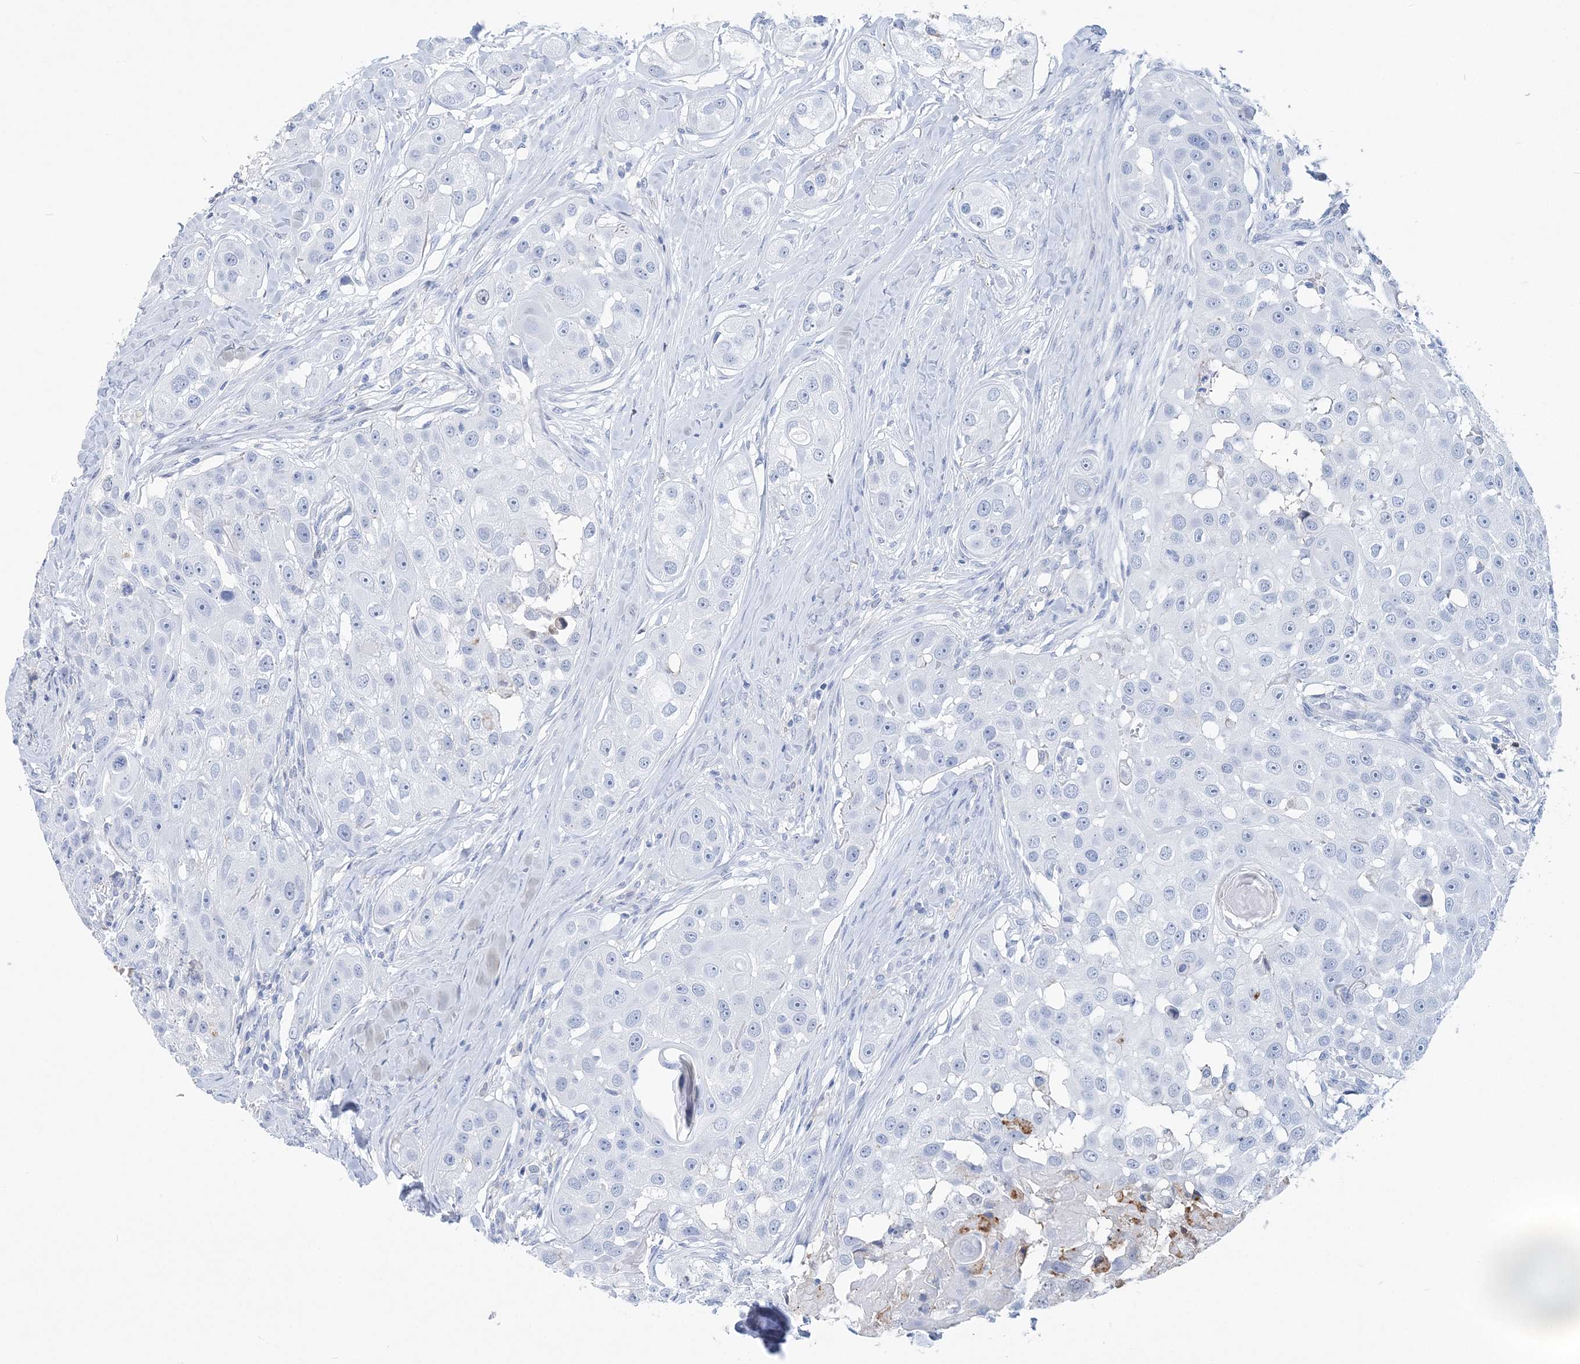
{"staining": {"intensity": "negative", "quantity": "none", "location": "none"}, "tissue": "head and neck cancer", "cell_type": "Tumor cells", "image_type": "cancer", "snomed": [{"axis": "morphology", "description": "Normal tissue, NOS"}, {"axis": "morphology", "description": "Squamous cell carcinoma, NOS"}, {"axis": "topography", "description": "Skeletal muscle"}, {"axis": "topography", "description": "Head-Neck"}], "caption": "This is an immunohistochemistry micrograph of human squamous cell carcinoma (head and neck). There is no positivity in tumor cells.", "gene": "NKX6-1", "patient": {"sex": "male", "age": 51}}